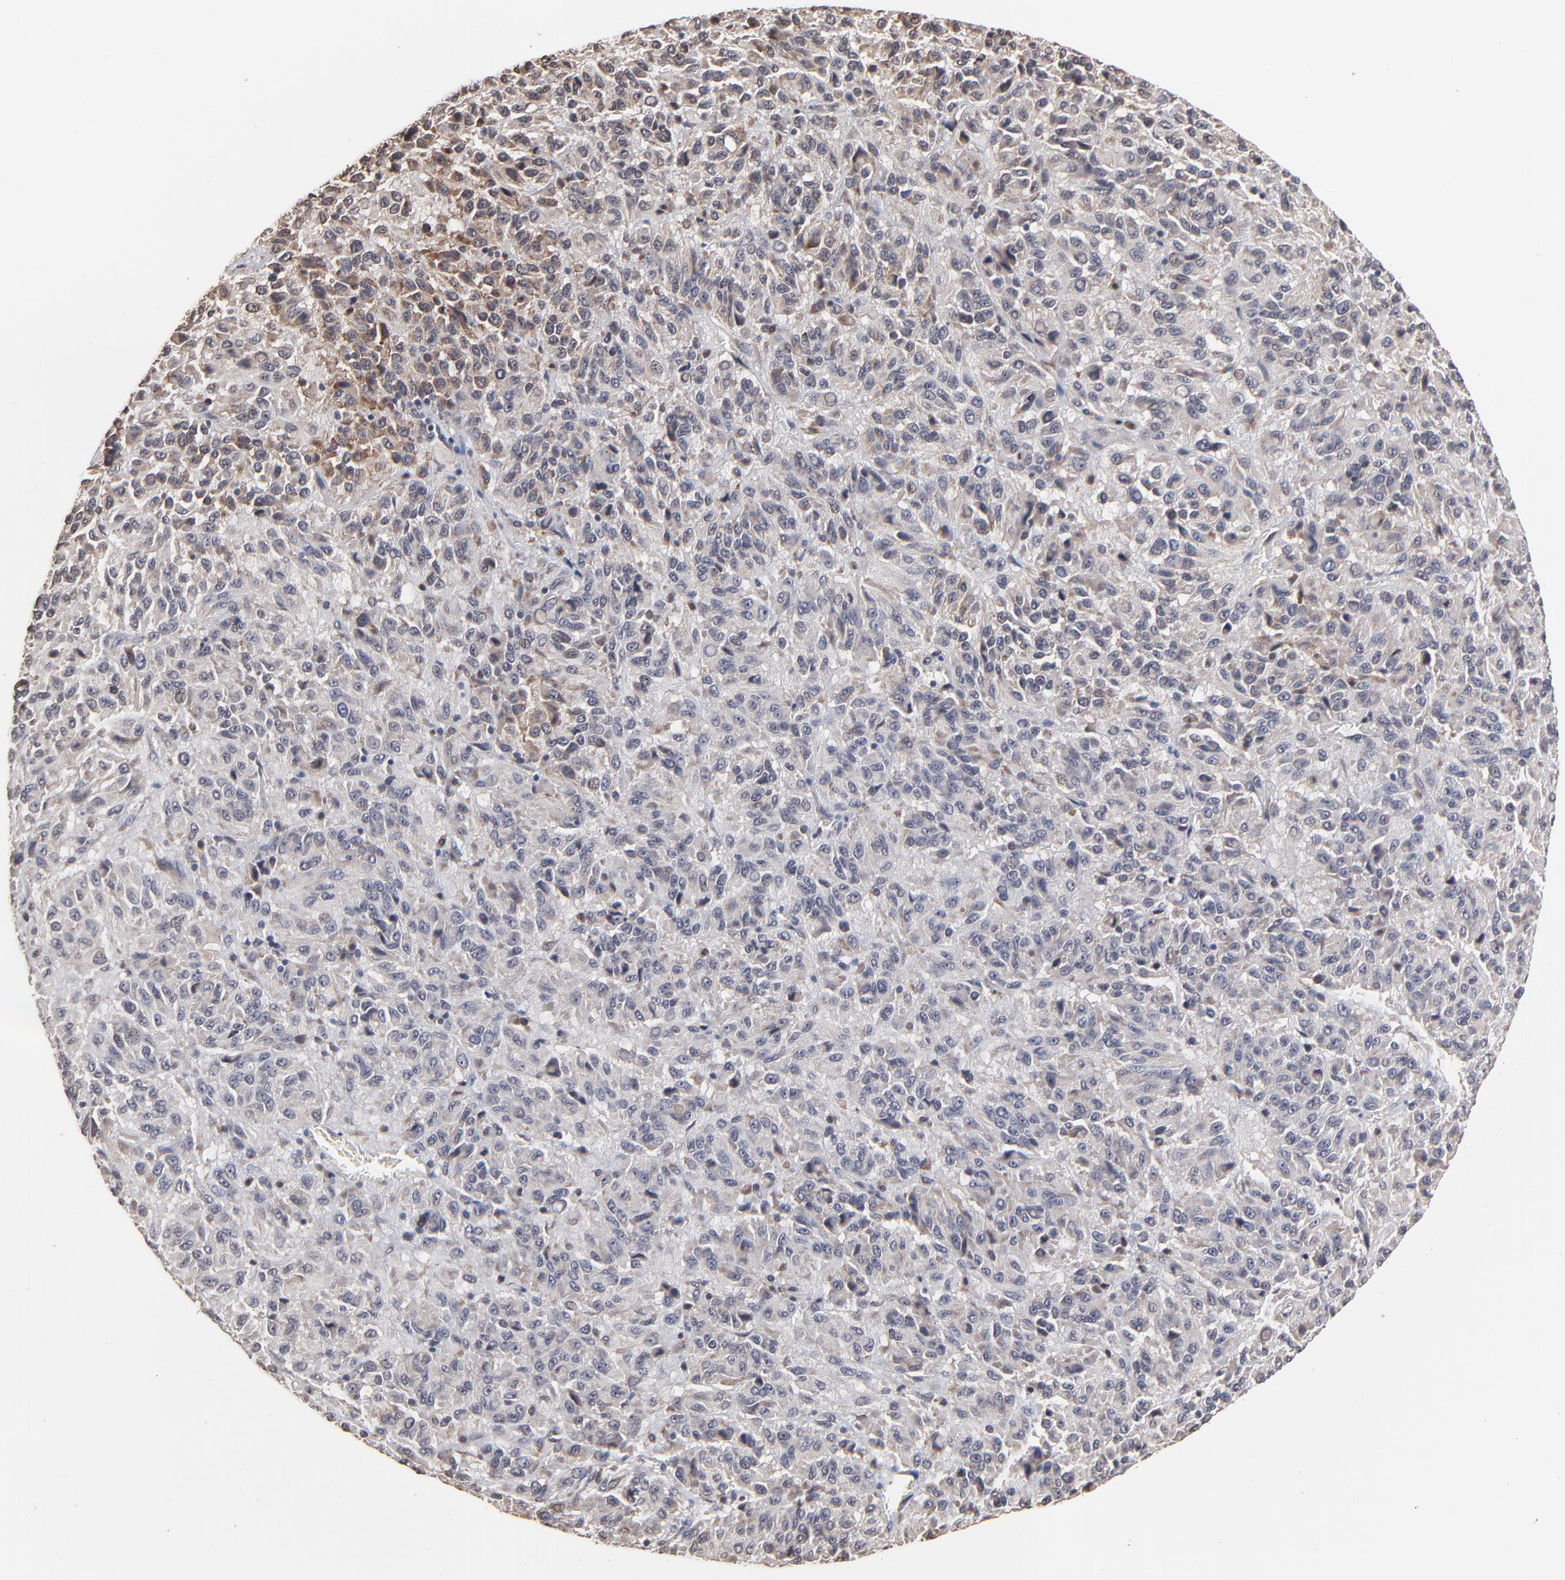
{"staining": {"intensity": "weak", "quantity": "<25%", "location": "cytoplasmic/membranous"}, "tissue": "melanoma", "cell_type": "Tumor cells", "image_type": "cancer", "snomed": [{"axis": "morphology", "description": "Malignant melanoma, Metastatic site"}, {"axis": "topography", "description": "Lung"}], "caption": "A photomicrograph of melanoma stained for a protein shows no brown staining in tumor cells.", "gene": "CHM", "patient": {"sex": "male", "age": 64}}